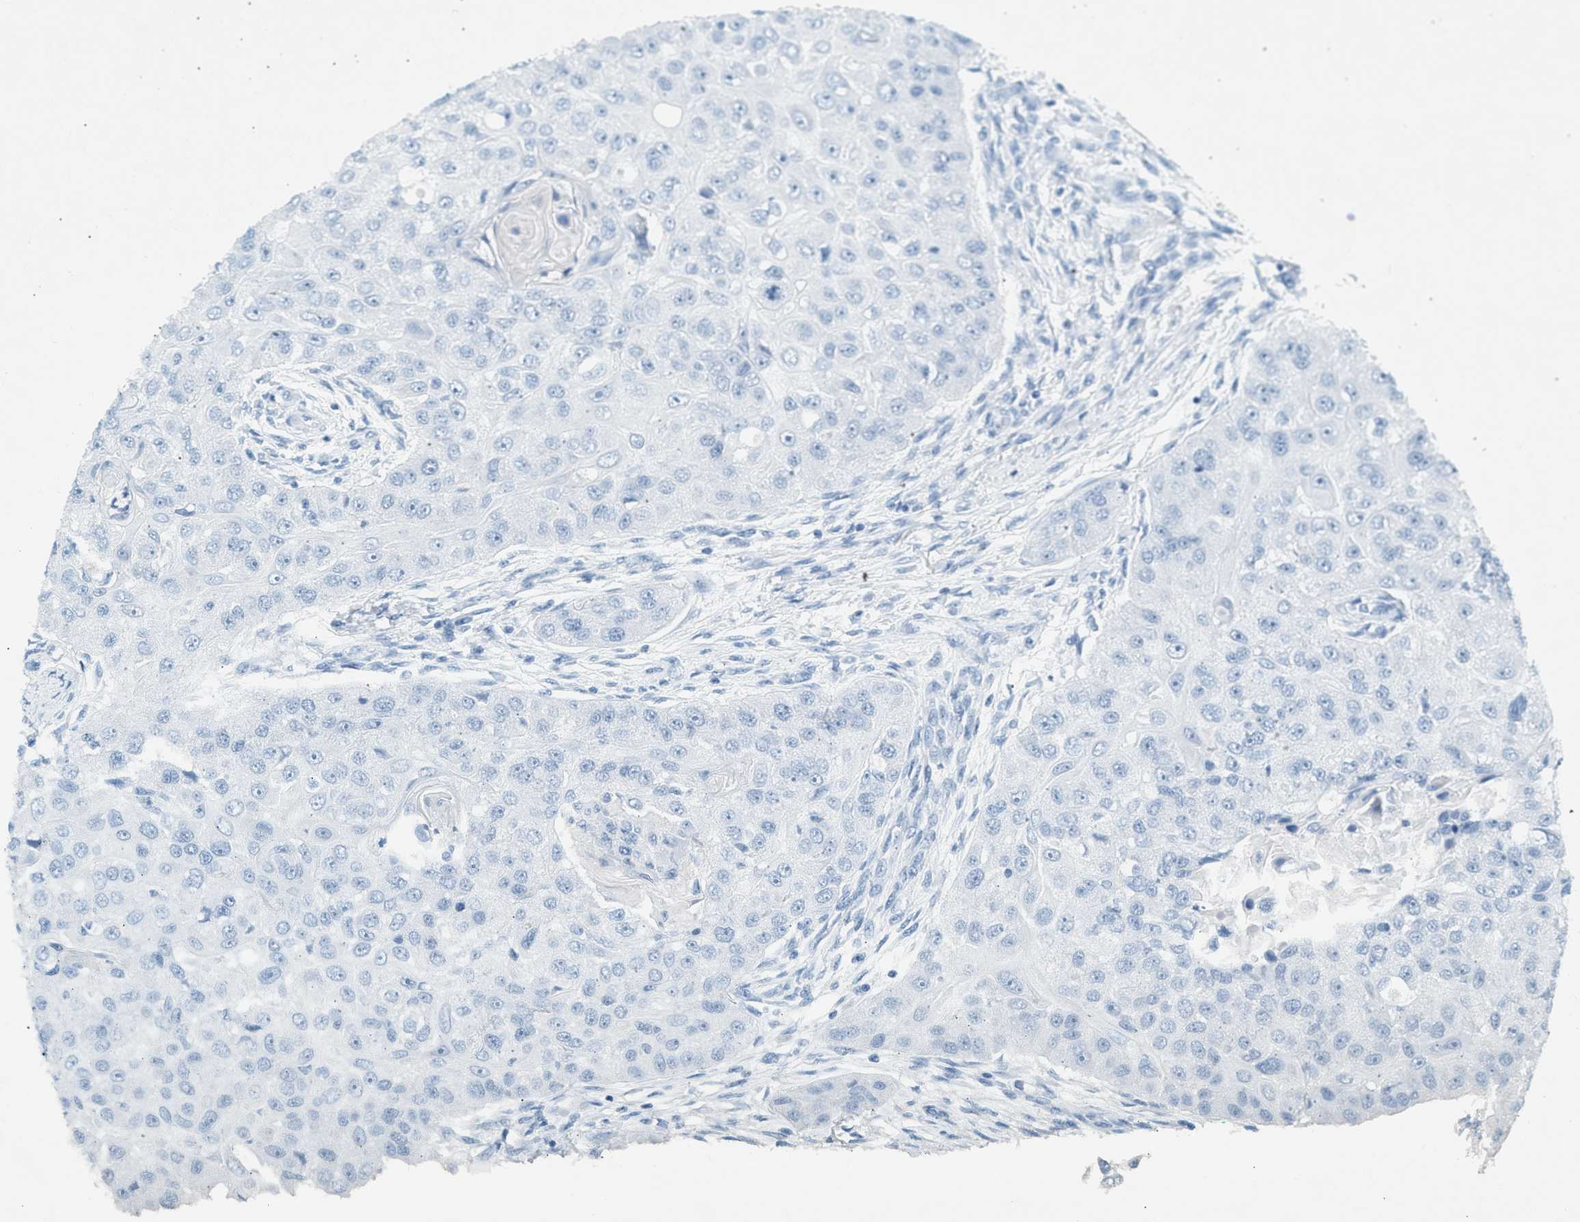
{"staining": {"intensity": "negative", "quantity": "none", "location": "none"}, "tissue": "head and neck cancer", "cell_type": "Tumor cells", "image_type": "cancer", "snomed": [{"axis": "morphology", "description": "Normal tissue, NOS"}, {"axis": "morphology", "description": "Squamous cell carcinoma, NOS"}, {"axis": "topography", "description": "Skeletal muscle"}, {"axis": "topography", "description": "Head-Neck"}], "caption": "Tumor cells are negative for protein expression in human head and neck squamous cell carcinoma.", "gene": "HHATL", "patient": {"sex": "male", "age": 51}}